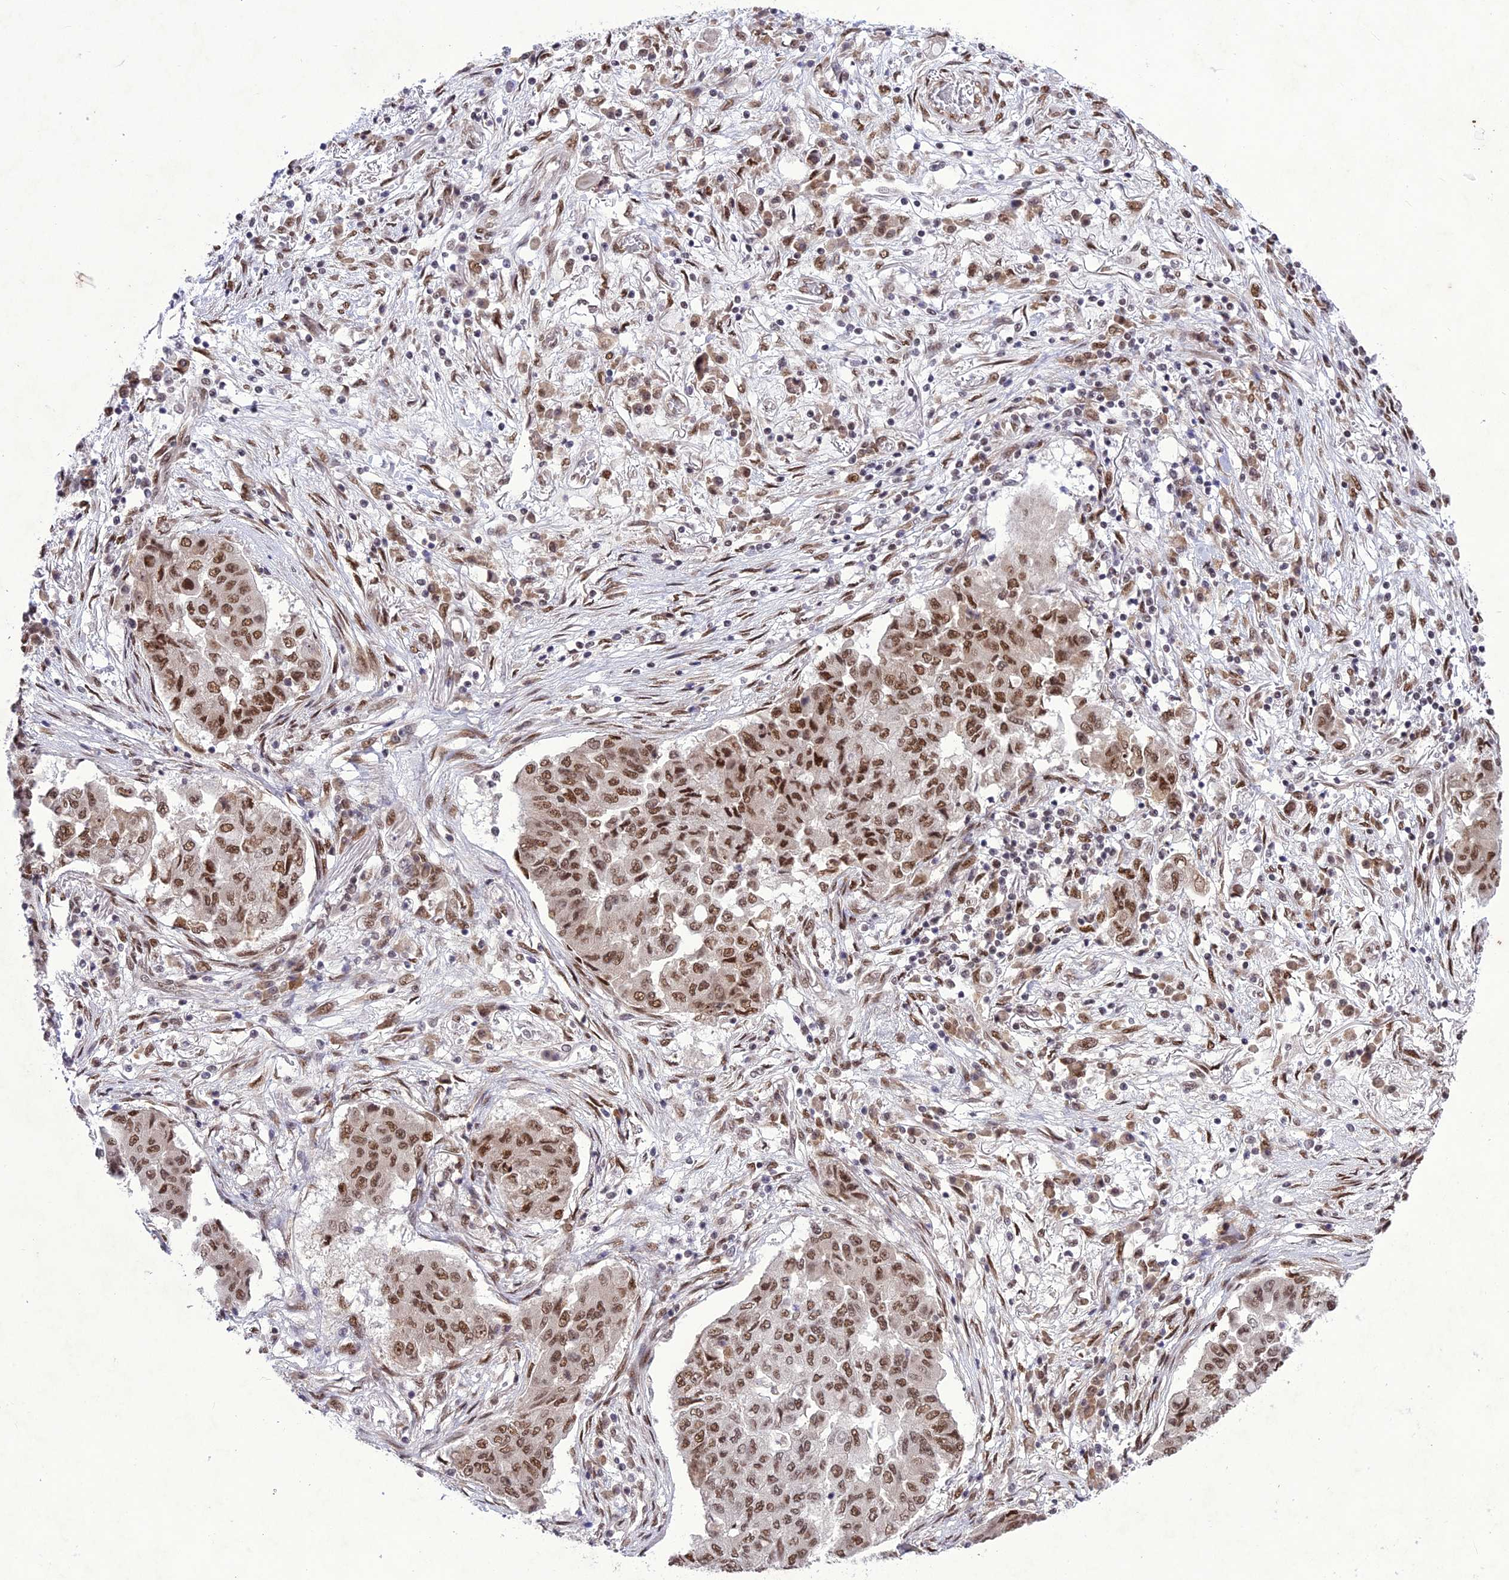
{"staining": {"intensity": "moderate", "quantity": ">75%", "location": "nuclear"}, "tissue": "lung cancer", "cell_type": "Tumor cells", "image_type": "cancer", "snomed": [{"axis": "morphology", "description": "Squamous cell carcinoma, NOS"}, {"axis": "topography", "description": "Lung"}], "caption": "Immunohistochemistry (IHC) histopathology image of lung squamous cell carcinoma stained for a protein (brown), which demonstrates medium levels of moderate nuclear expression in approximately >75% of tumor cells.", "gene": "DDX1", "patient": {"sex": "male", "age": 74}}